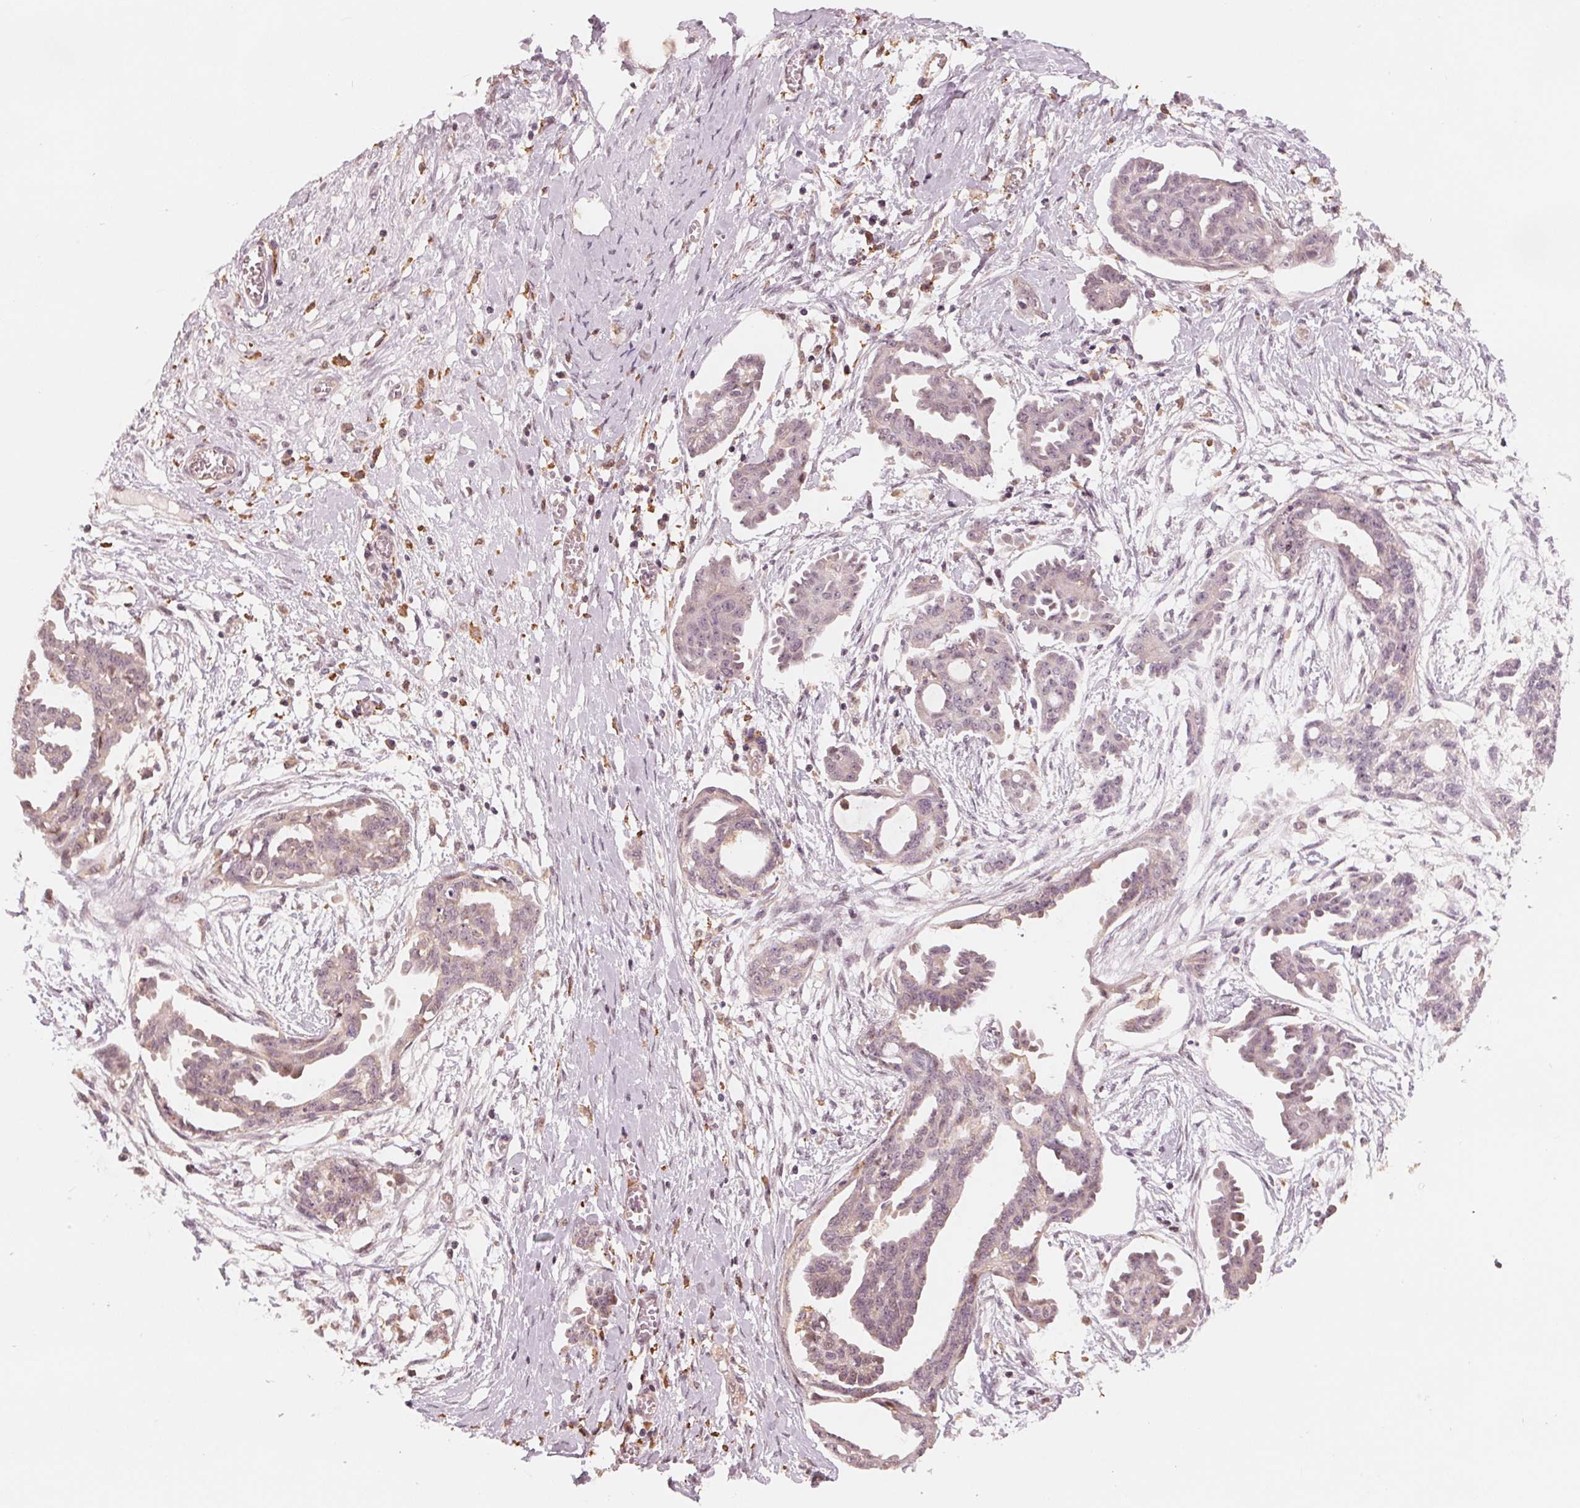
{"staining": {"intensity": "negative", "quantity": "none", "location": "none"}, "tissue": "ovarian cancer", "cell_type": "Tumor cells", "image_type": "cancer", "snomed": [{"axis": "morphology", "description": "Cystadenocarcinoma, serous, NOS"}, {"axis": "topography", "description": "Ovary"}], "caption": "Tumor cells show no significant protein staining in ovarian cancer (serous cystadenocarcinoma).", "gene": "IL9R", "patient": {"sex": "female", "age": 71}}